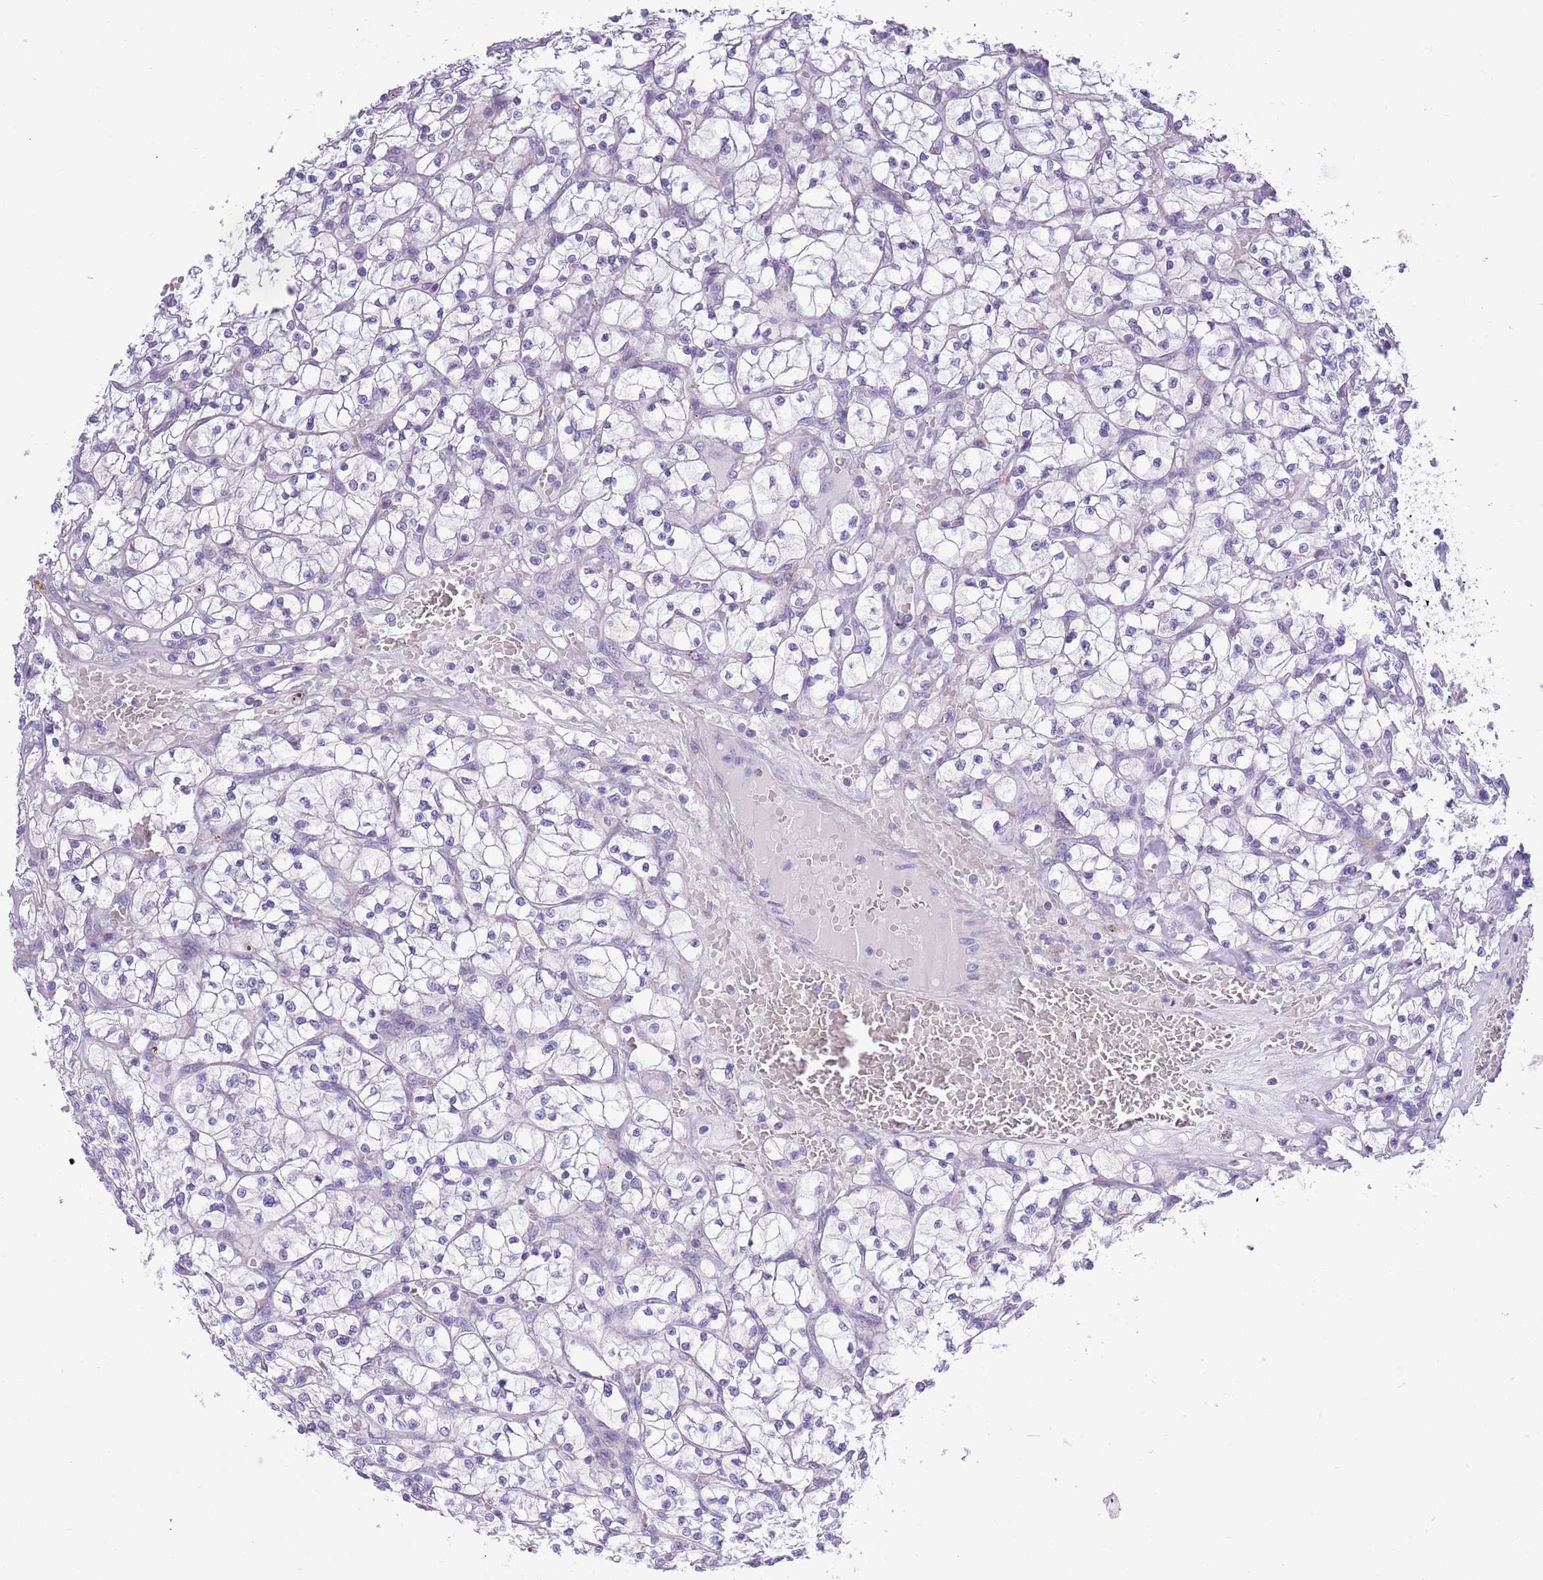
{"staining": {"intensity": "negative", "quantity": "none", "location": "none"}, "tissue": "renal cancer", "cell_type": "Tumor cells", "image_type": "cancer", "snomed": [{"axis": "morphology", "description": "Adenocarcinoma, NOS"}, {"axis": "topography", "description": "Kidney"}], "caption": "Tumor cells show no significant staining in renal cancer.", "gene": "MOCOS", "patient": {"sex": "female", "age": 64}}